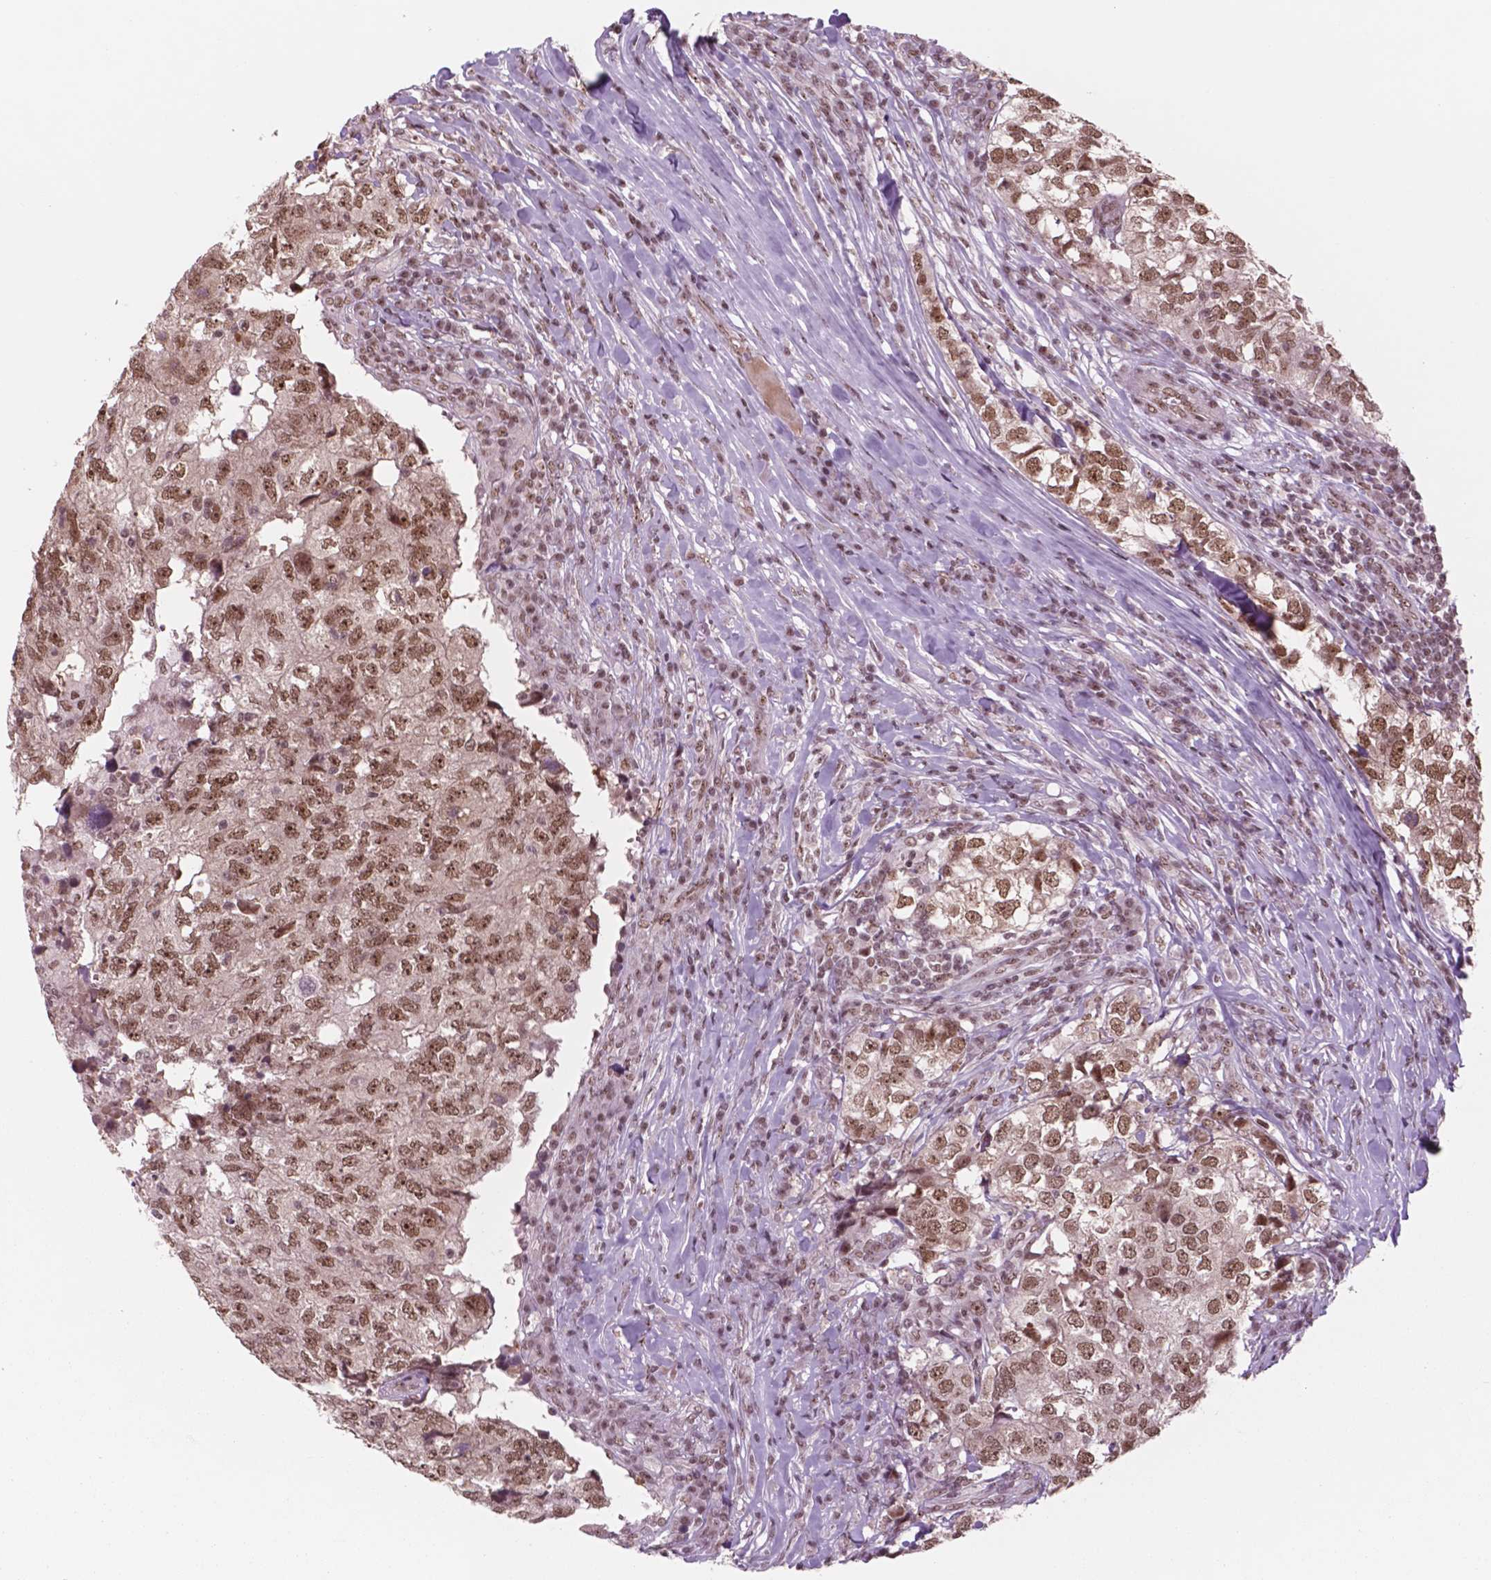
{"staining": {"intensity": "strong", "quantity": ">75%", "location": "nuclear"}, "tissue": "breast cancer", "cell_type": "Tumor cells", "image_type": "cancer", "snomed": [{"axis": "morphology", "description": "Duct carcinoma"}, {"axis": "topography", "description": "Breast"}], "caption": "A micrograph of human breast cancer (intraductal carcinoma) stained for a protein exhibits strong nuclear brown staining in tumor cells.", "gene": "POLR2E", "patient": {"sex": "female", "age": 30}}